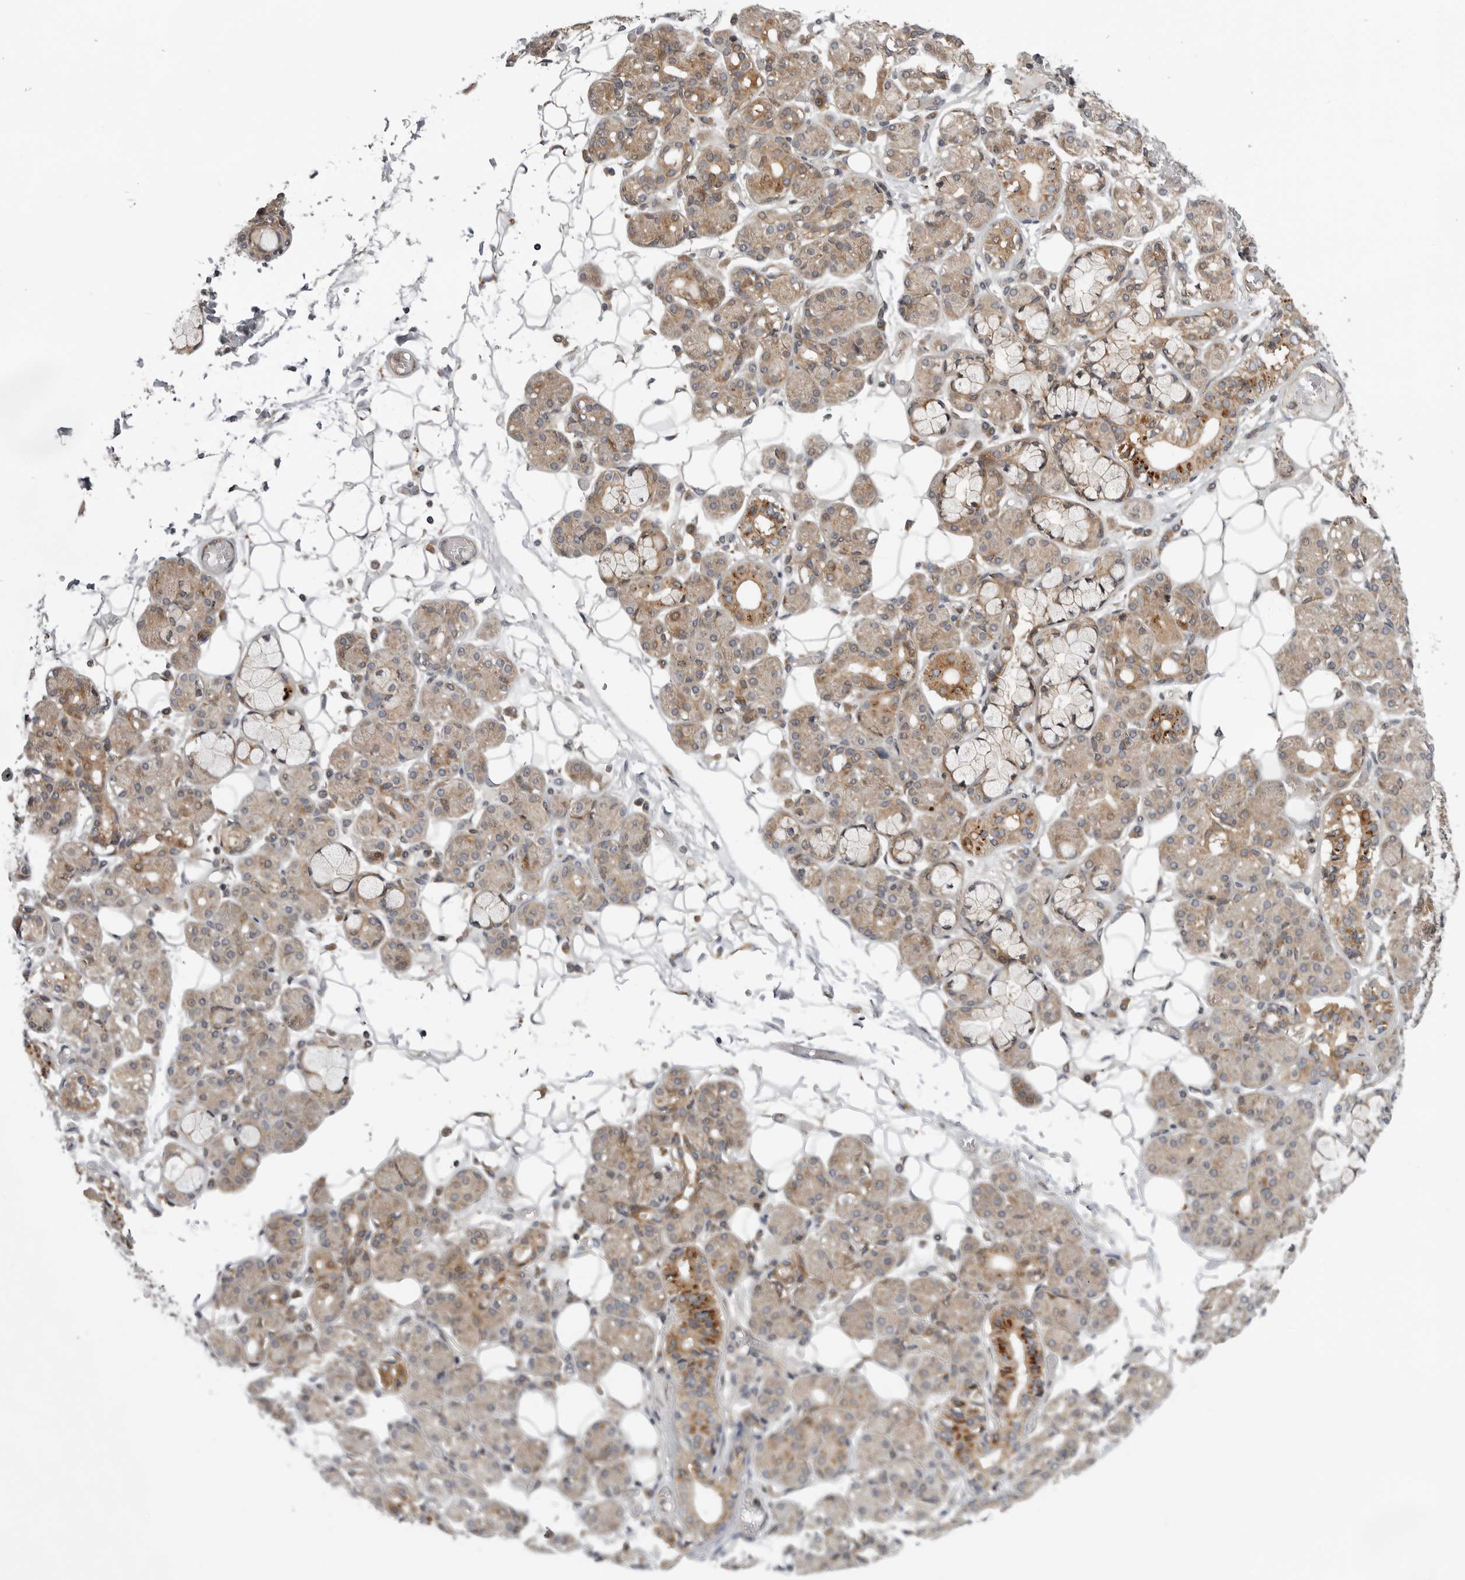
{"staining": {"intensity": "strong", "quantity": "<25%", "location": "cytoplasmic/membranous"}, "tissue": "salivary gland", "cell_type": "Glandular cells", "image_type": "normal", "snomed": [{"axis": "morphology", "description": "Normal tissue, NOS"}, {"axis": "topography", "description": "Salivary gland"}], "caption": "The photomicrograph demonstrates staining of normal salivary gland, revealing strong cytoplasmic/membranous protein expression (brown color) within glandular cells. Nuclei are stained in blue.", "gene": "LRRC45", "patient": {"sex": "male", "age": 63}}